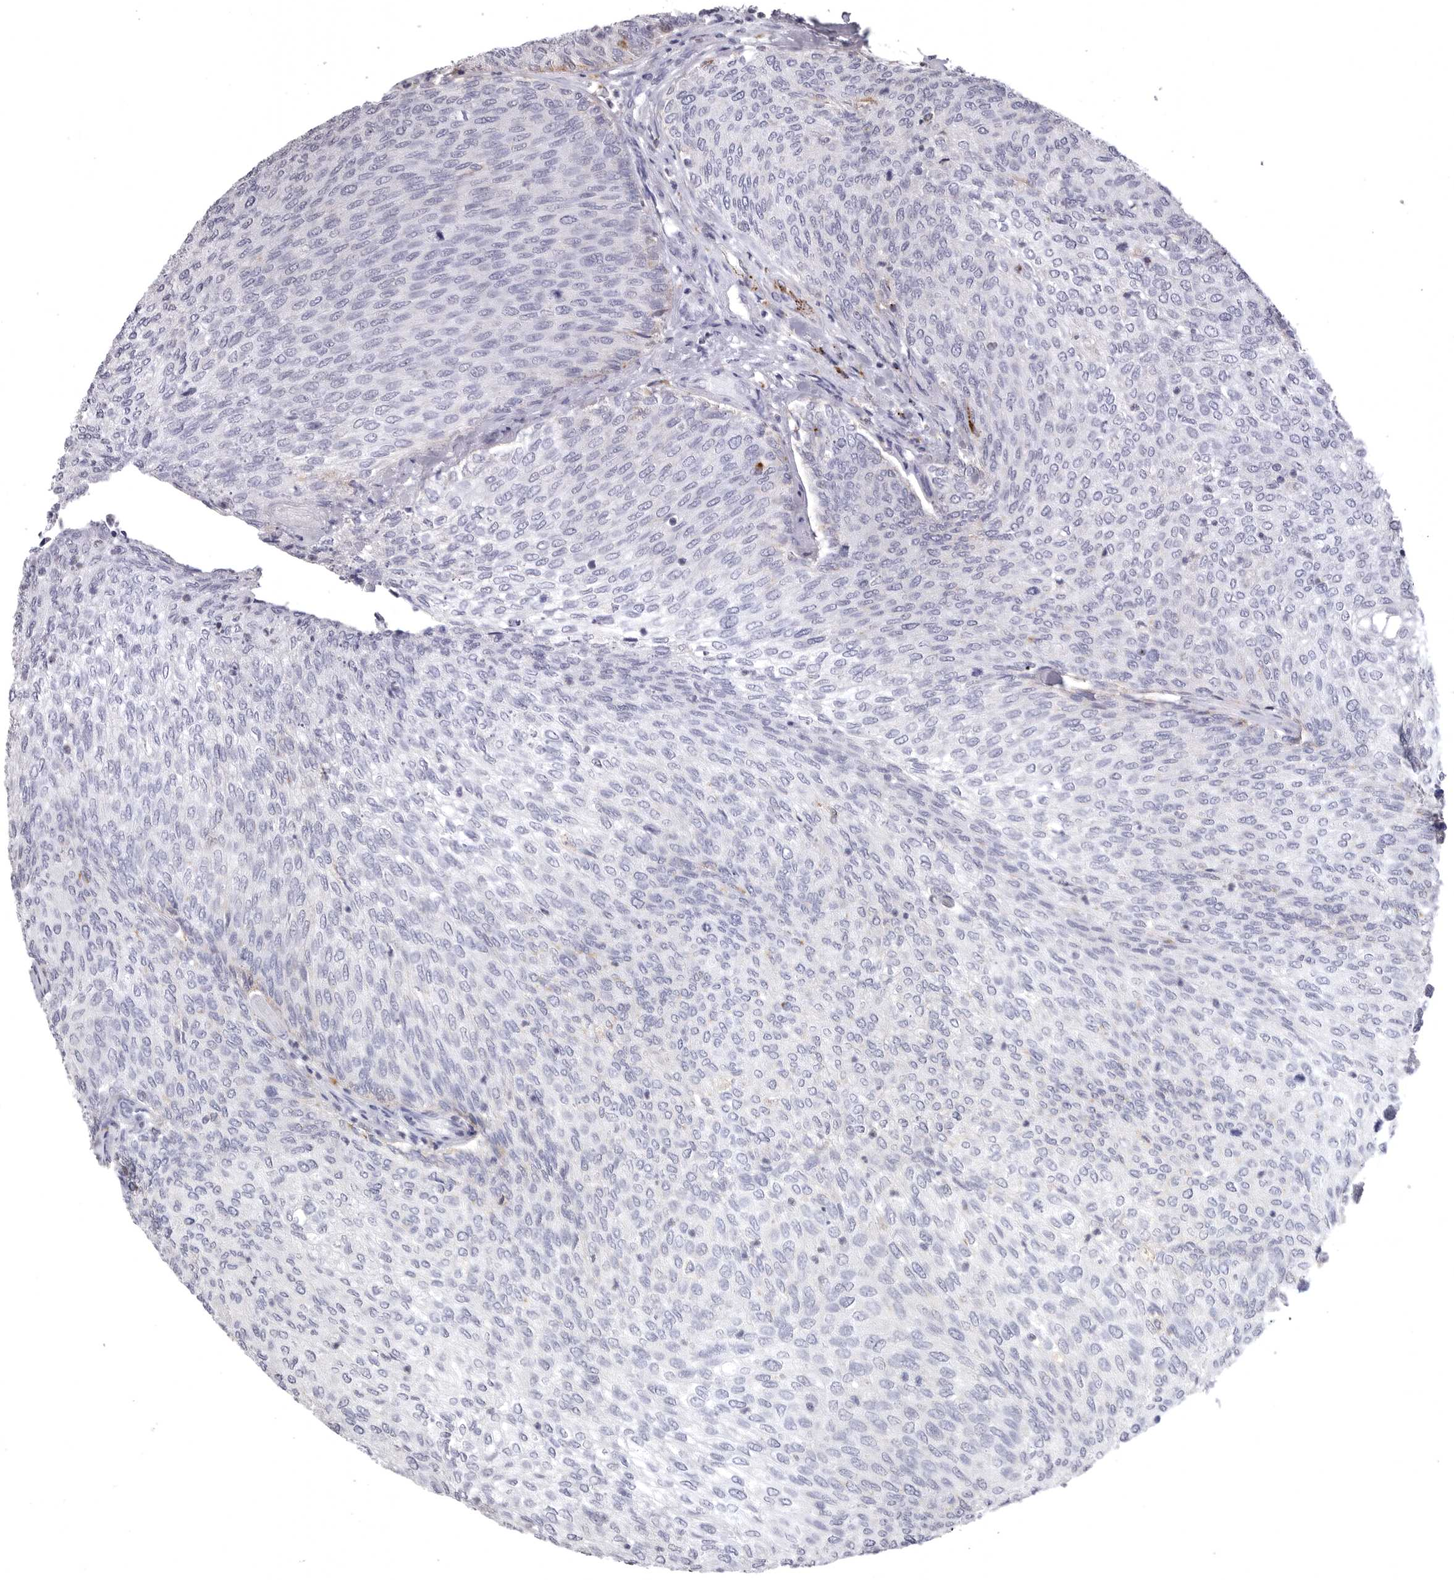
{"staining": {"intensity": "negative", "quantity": "none", "location": "none"}, "tissue": "urothelial cancer", "cell_type": "Tumor cells", "image_type": "cancer", "snomed": [{"axis": "morphology", "description": "Urothelial carcinoma, Low grade"}, {"axis": "topography", "description": "Urinary bladder"}], "caption": "Tumor cells are negative for brown protein staining in urothelial cancer.", "gene": "PSPN", "patient": {"sex": "female", "age": 79}}